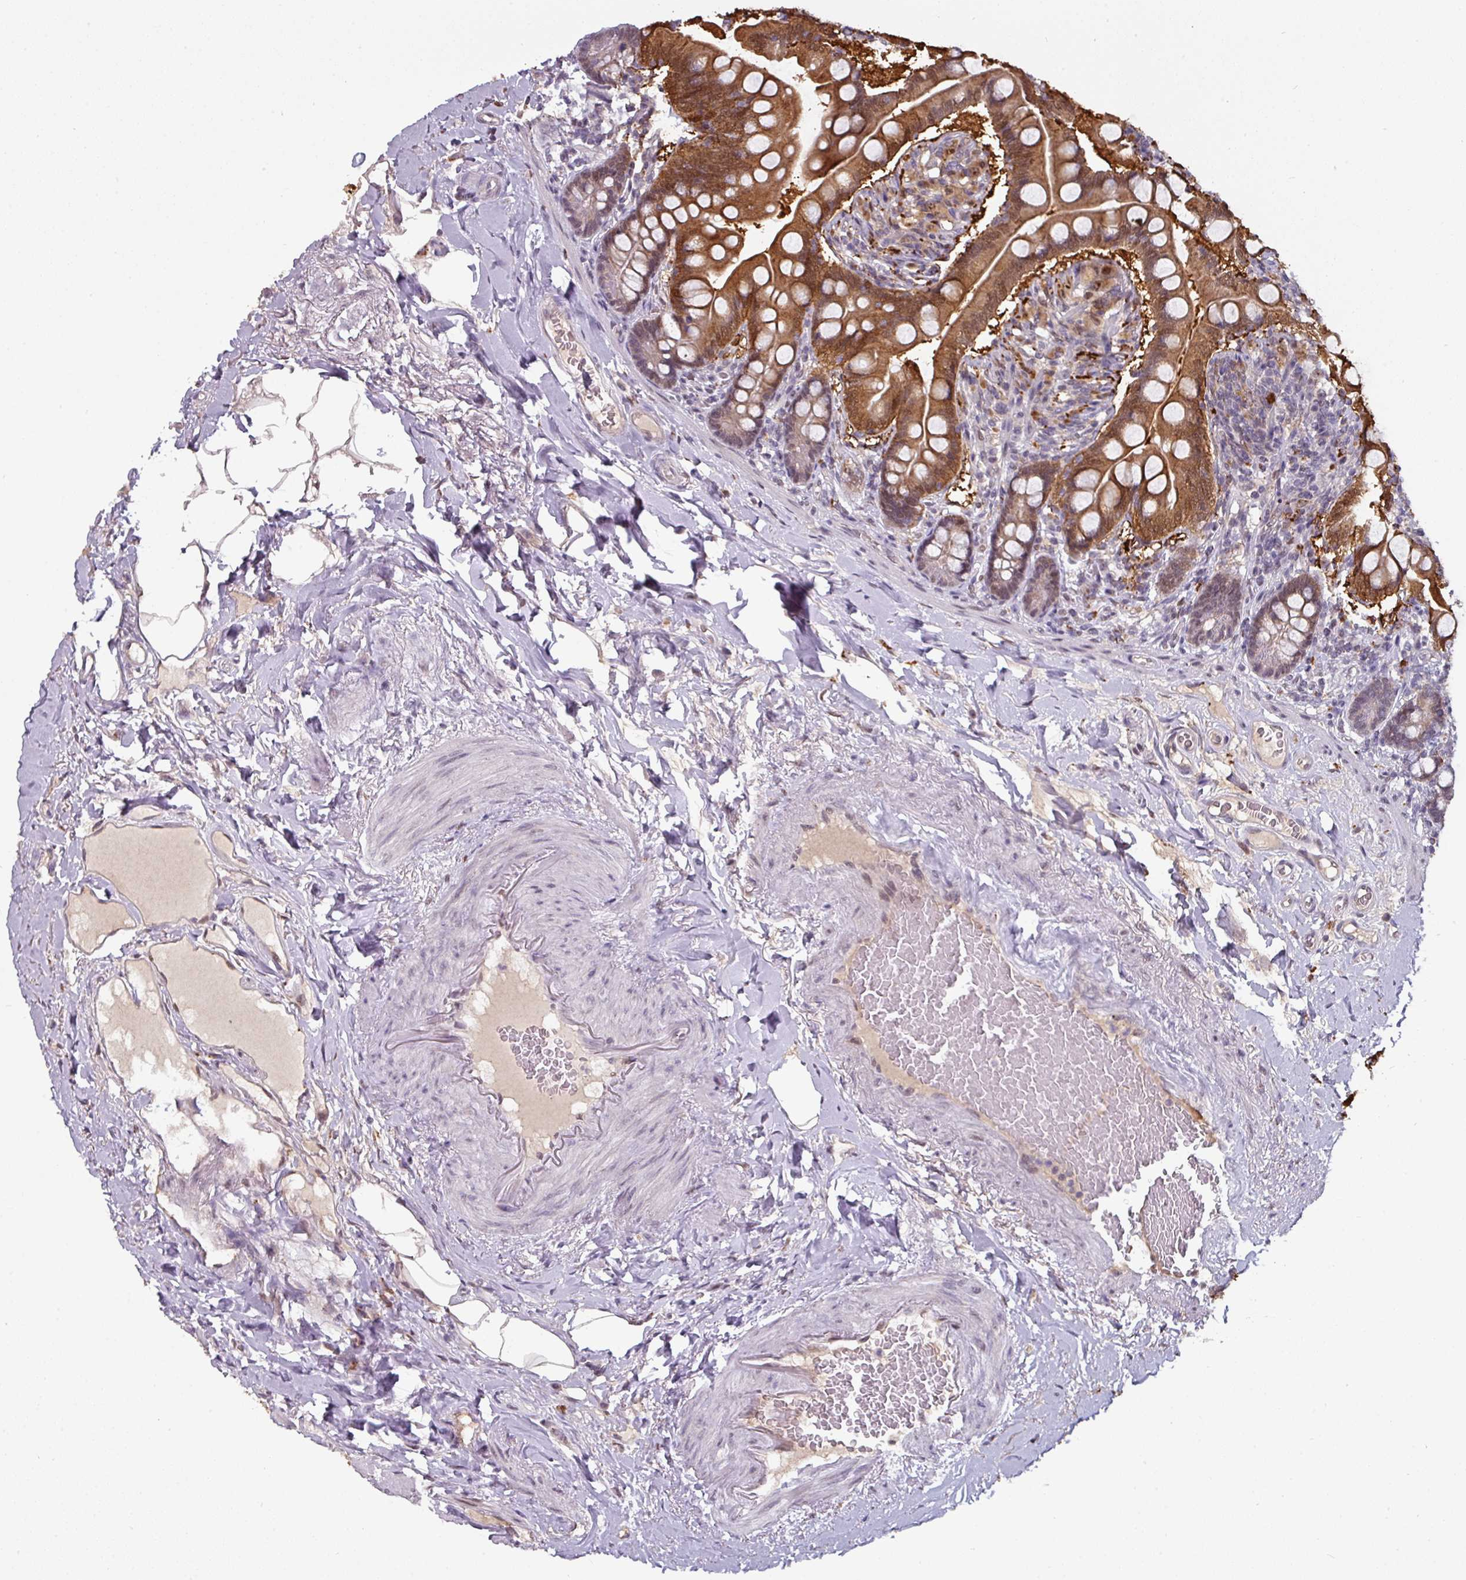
{"staining": {"intensity": "strong", "quantity": ">75%", "location": "cytoplasmic/membranous"}, "tissue": "small intestine", "cell_type": "Glandular cells", "image_type": "normal", "snomed": [{"axis": "morphology", "description": "Normal tissue, NOS"}, {"axis": "topography", "description": "Small intestine"}], "caption": "Human small intestine stained with a brown dye shows strong cytoplasmic/membranous positive expression in about >75% of glandular cells.", "gene": "SWSAP1", "patient": {"sex": "female", "age": 64}}